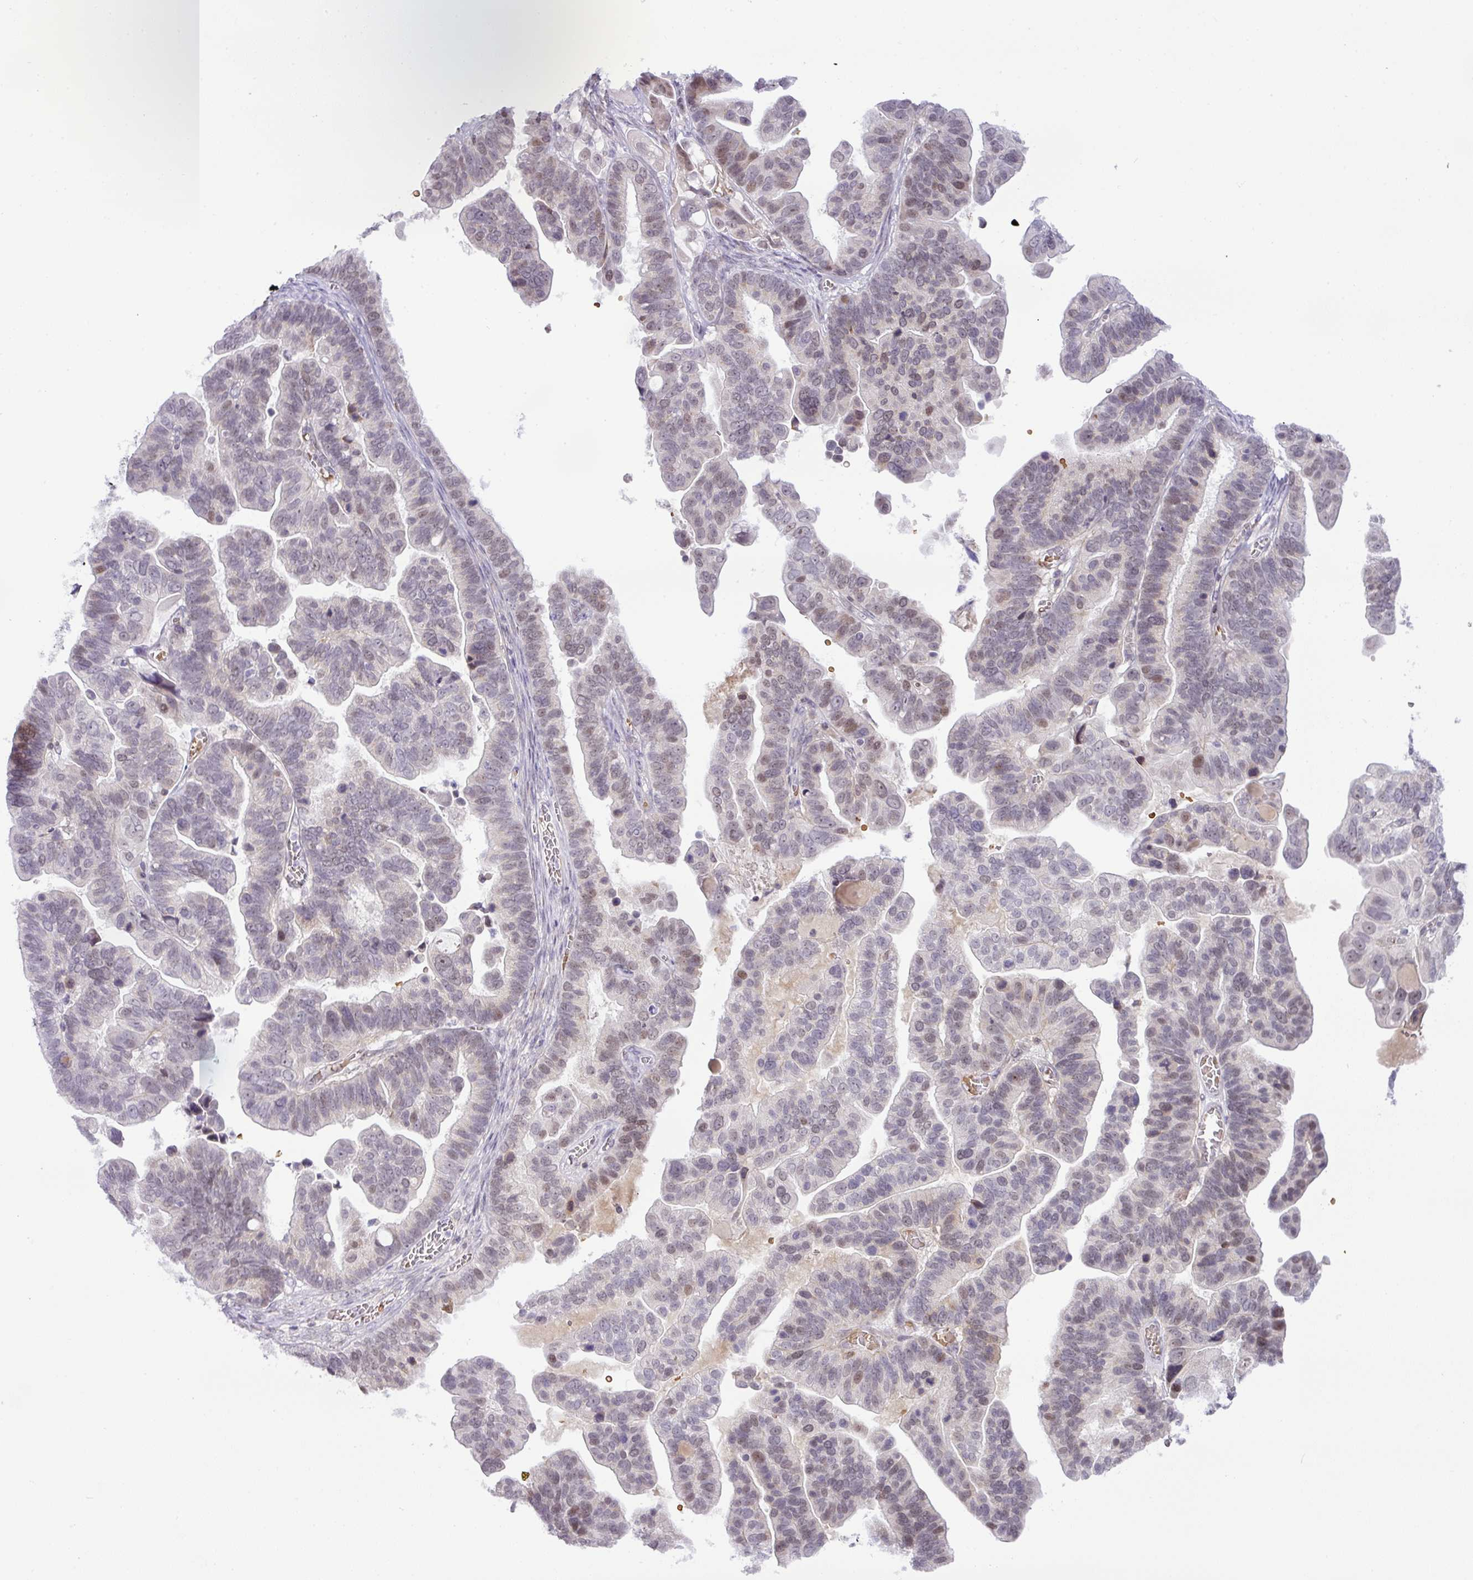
{"staining": {"intensity": "moderate", "quantity": "<25%", "location": "nuclear"}, "tissue": "ovarian cancer", "cell_type": "Tumor cells", "image_type": "cancer", "snomed": [{"axis": "morphology", "description": "Cystadenocarcinoma, serous, NOS"}, {"axis": "topography", "description": "Ovary"}], "caption": "A brown stain highlights moderate nuclear expression of a protein in human ovarian cancer tumor cells.", "gene": "PARP2", "patient": {"sex": "female", "age": 56}}